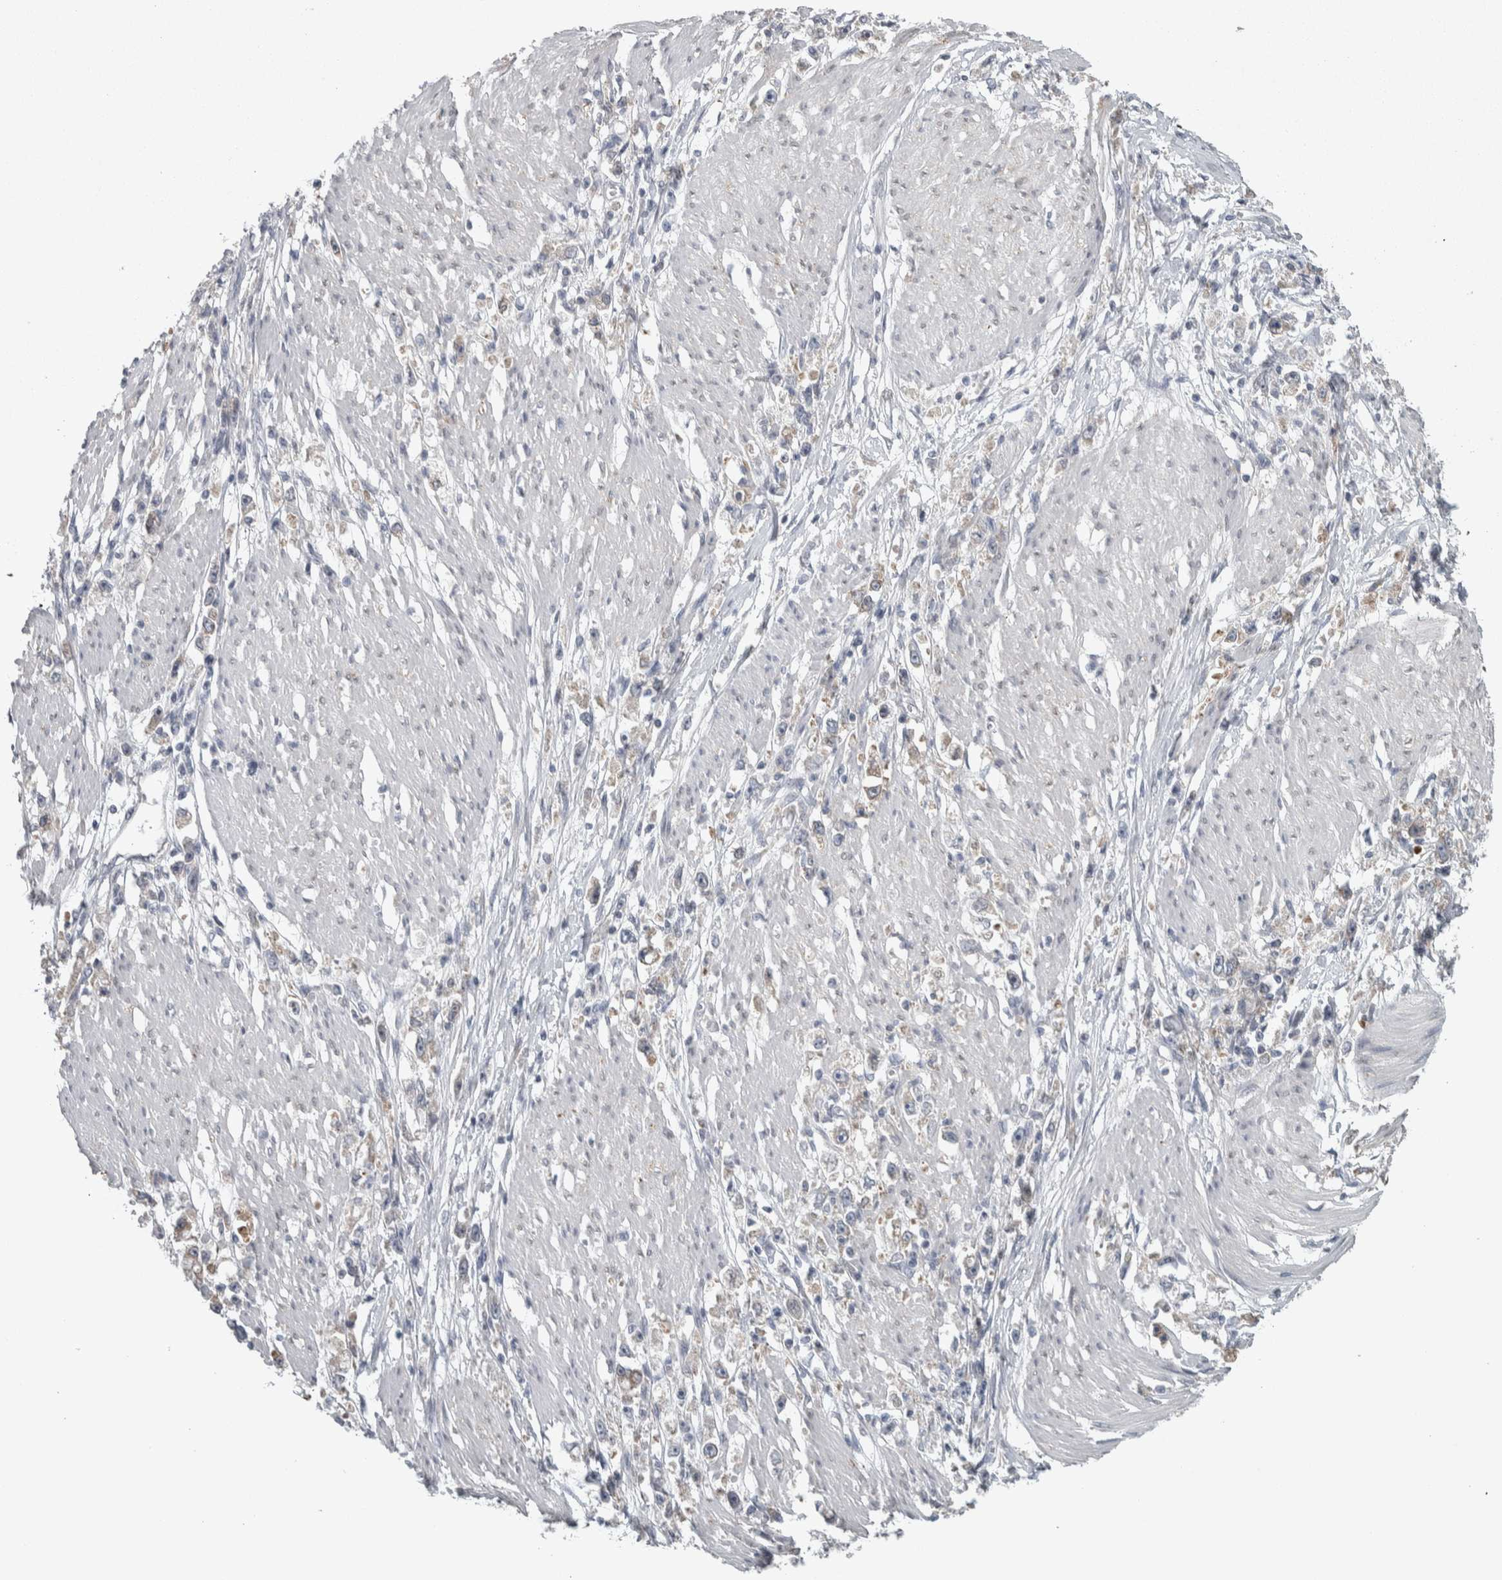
{"staining": {"intensity": "moderate", "quantity": ">75%", "location": "cytoplasmic/membranous"}, "tissue": "stomach cancer", "cell_type": "Tumor cells", "image_type": "cancer", "snomed": [{"axis": "morphology", "description": "Adenocarcinoma, NOS"}, {"axis": "topography", "description": "Stomach"}], "caption": "Adenocarcinoma (stomach) tissue shows moderate cytoplasmic/membranous staining in about >75% of tumor cells", "gene": "SIGMAR1", "patient": {"sex": "female", "age": 59}}